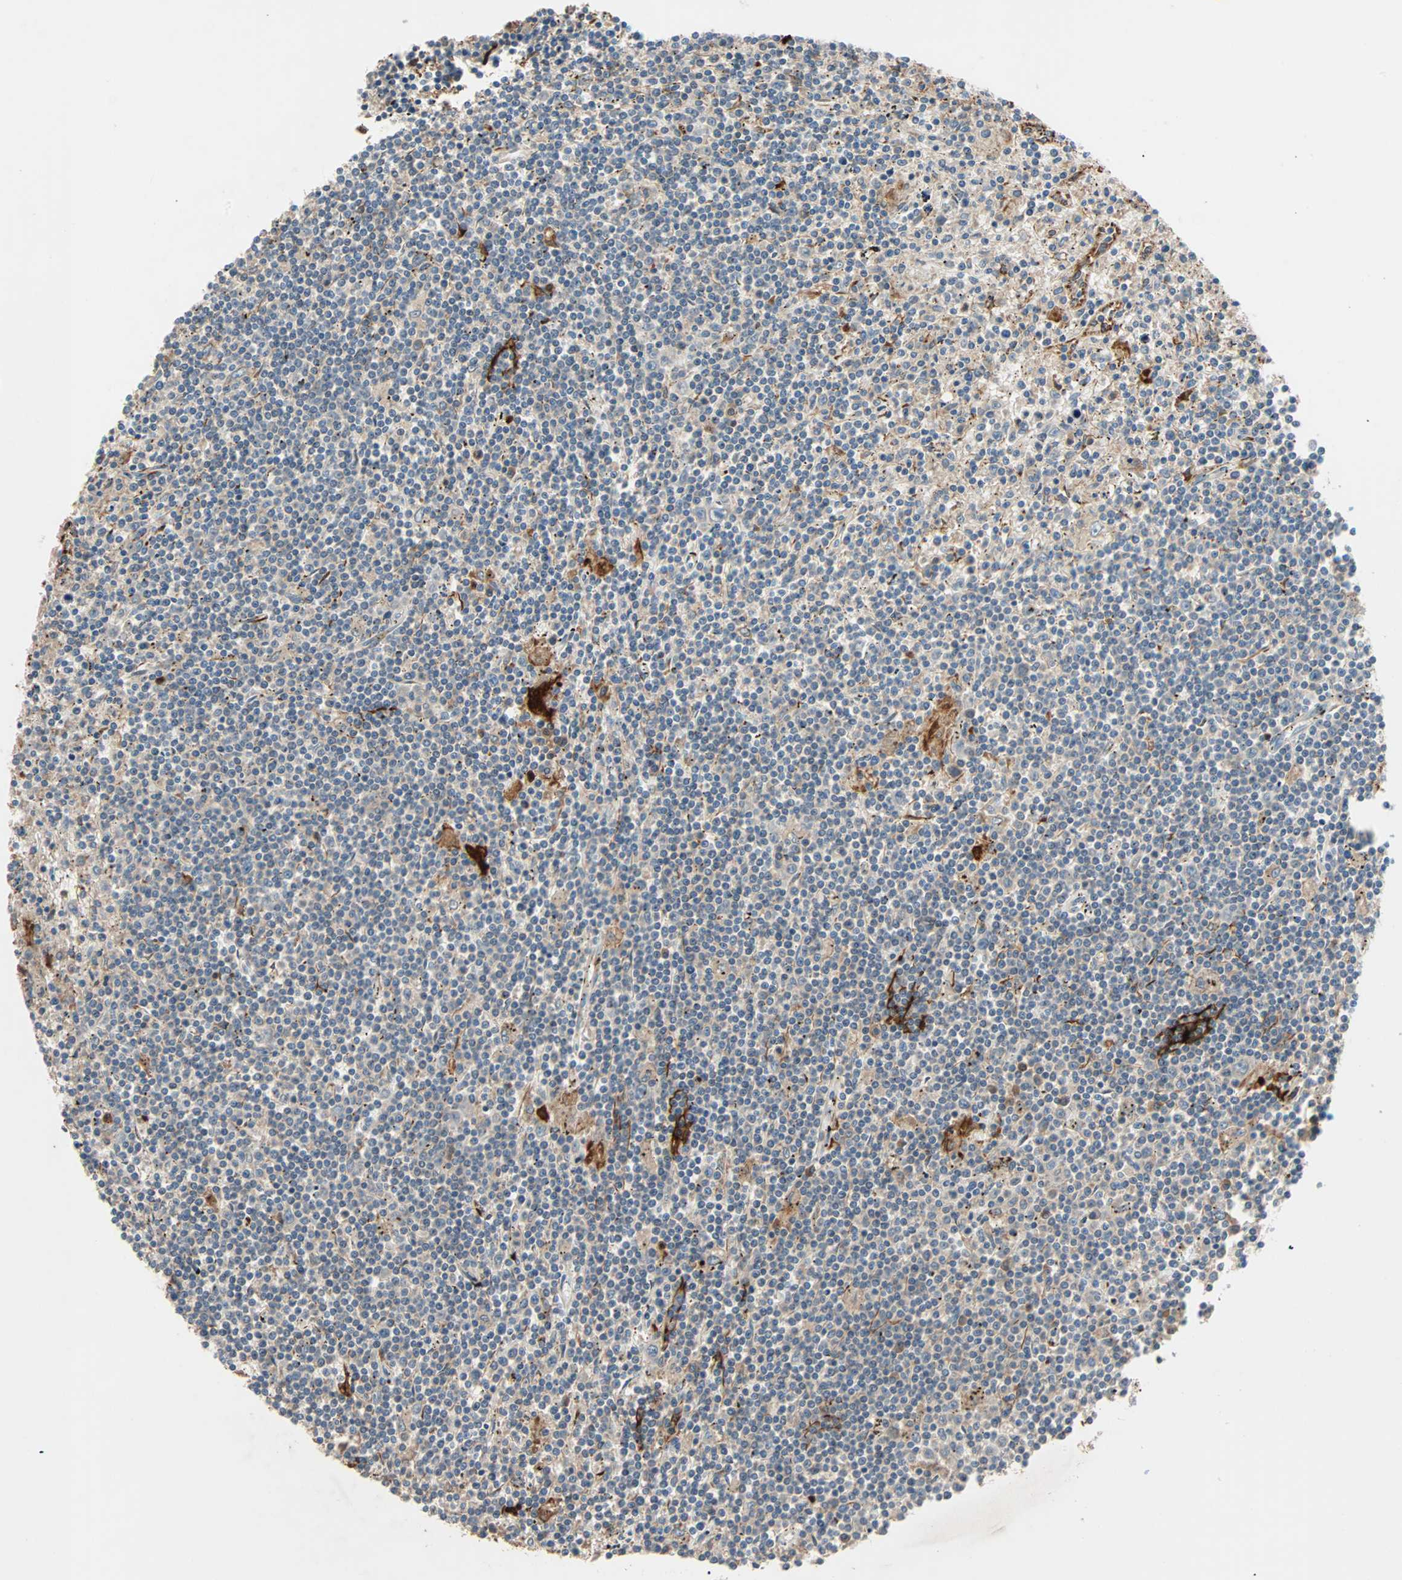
{"staining": {"intensity": "weak", "quantity": "<25%", "location": "cytoplasmic/membranous"}, "tissue": "lymphoma", "cell_type": "Tumor cells", "image_type": "cancer", "snomed": [{"axis": "morphology", "description": "Malignant lymphoma, non-Hodgkin's type, Low grade"}, {"axis": "topography", "description": "Spleen"}], "caption": "Image shows no protein positivity in tumor cells of lymphoma tissue. The staining is performed using DAB (3,3'-diaminobenzidine) brown chromogen with nuclei counter-stained in using hematoxylin.", "gene": "XYLT1", "patient": {"sex": "male", "age": 76}}